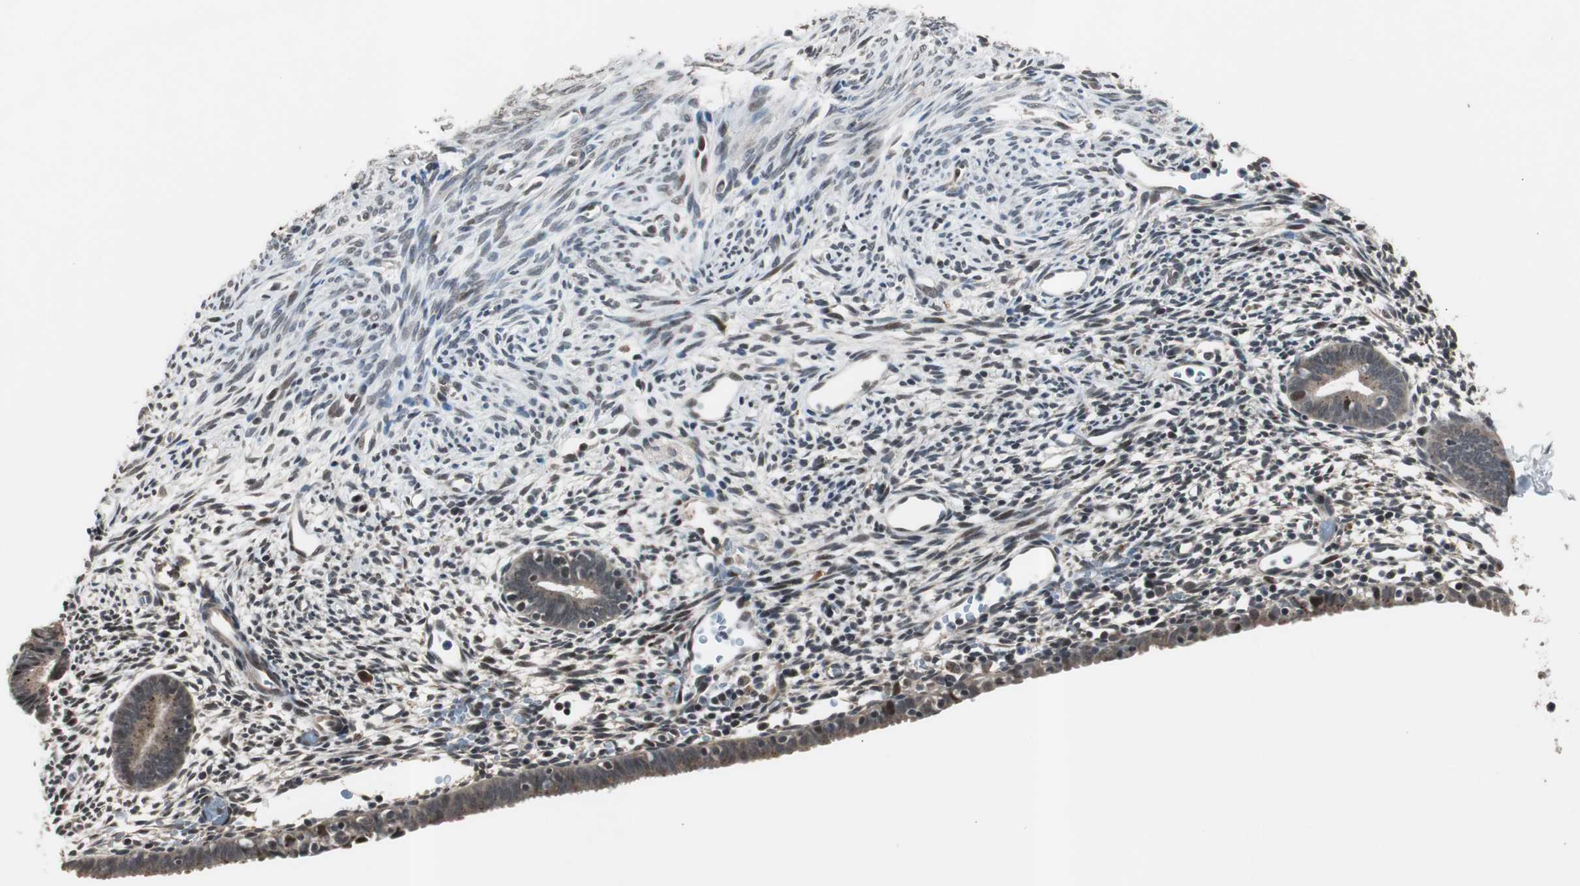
{"staining": {"intensity": "moderate", "quantity": "25%-75%", "location": "nuclear"}, "tissue": "endometrium", "cell_type": "Cells in endometrial stroma", "image_type": "normal", "snomed": [{"axis": "morphology", "description": "Normal tissue, NOS"}, {"axis": "morphology", "description": "Atrophy, NOS"}, {"axis": "topography", "description": "Uterus"}, {"axis": "topography", "description": "Endometrium"}], "caption": "Immunohistochemistry micrograph of normal endometrium stained for a protein (brown), which displays medium levels of moderate nuclear staining in about 25%-75% of cells in endometrial stroma.", "gene": "BOLA1", "patient": {"sex": "female", "age": 68}}